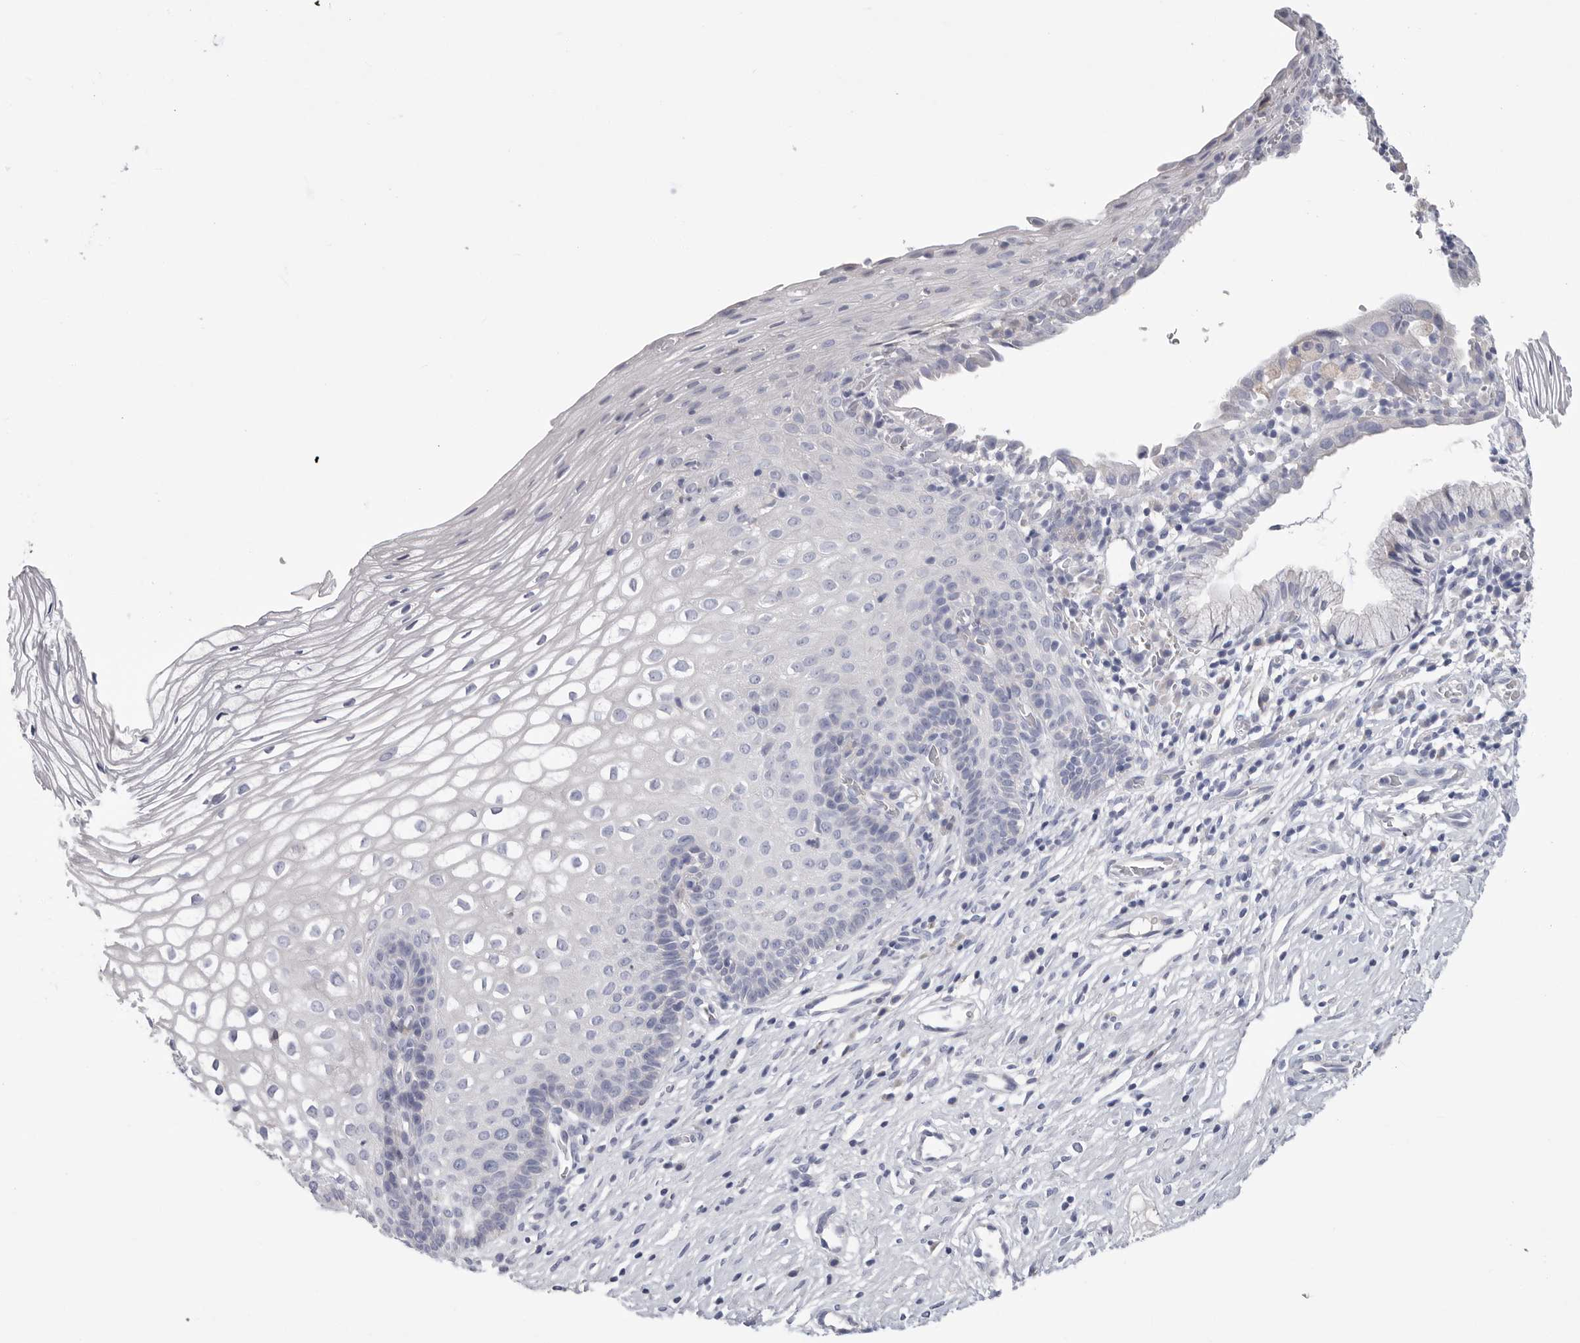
{"staining": {"intensity": "negative", "quantity": "none", "location": "none"}, "tissue": "cervix", "cell_type": "Glandular cells", "image_type": "normal", "snomed": [{"axis": "morphology", "description": "Normal tissue, NOS"}, {"axis": "topography", "description": "Cervix"}], "caption": "Glandular cells show no significant expression in benign cervix. Brightfield microscopy of immunohistochemistry stained with DAB (3,3'-diaminobenzidine) (brown) and hematoxylin (blue), captured at high magnification.", "gene": "CAMK2B", "patient": {"sex": "female", "age": 27}}